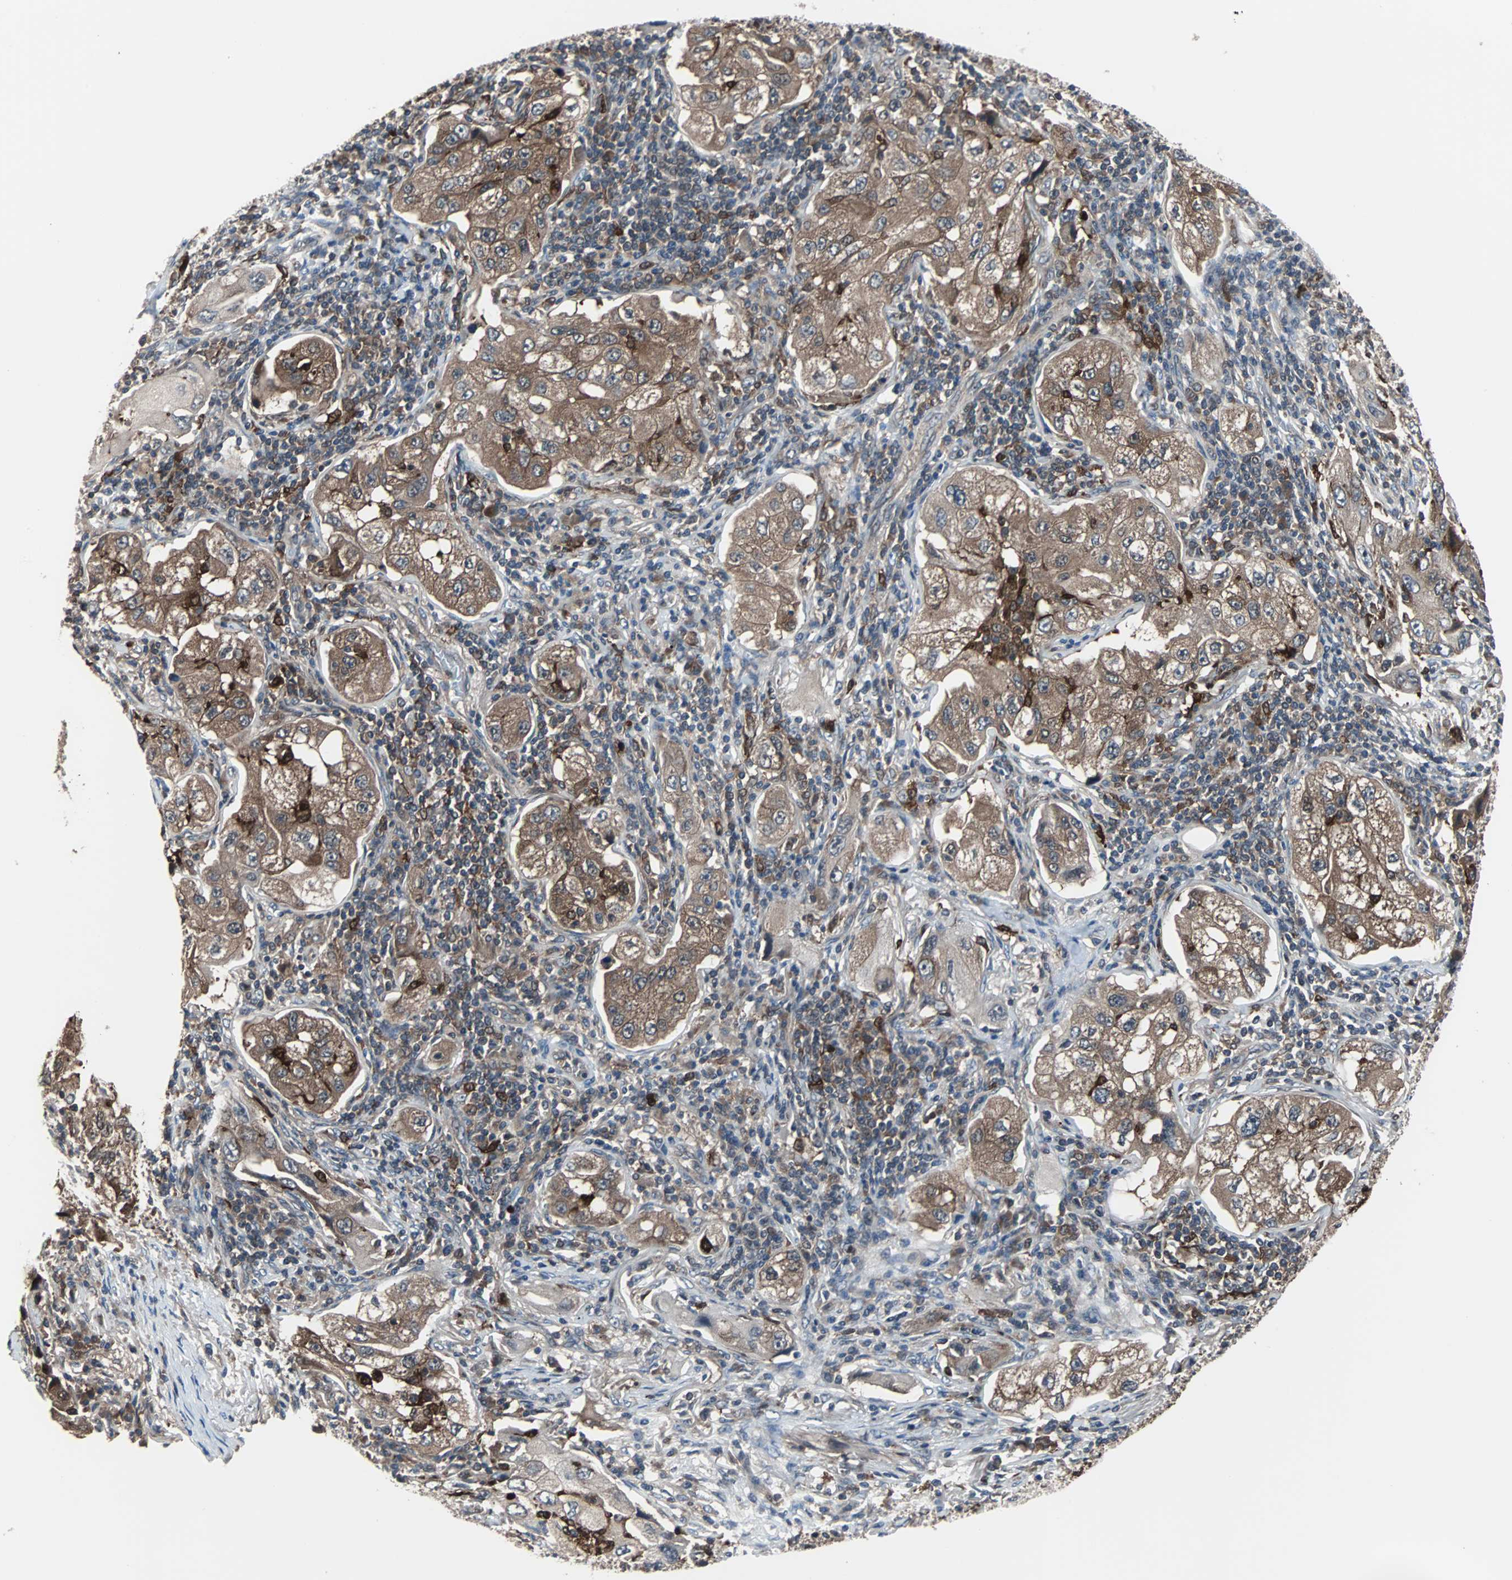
{"staining": {"intensity": "moderate", "quantity": ">75%", "location": "cytoplasmic/membranous"}, "tissue": "lung cancer", "cell_type": "Tumor cells", "image_type": "cancer", "snomed": [{"axis": "morphology", "description": "Adenocarcinoma, NOS"}, {"axis": "topography", "description": "Lung"}], "caption": "Lung cancer tissue exhibits moderate cytoplasmic/membranous positivity in approximately >75% of tumor cells, visualized by immunohistochemistry.", "gene": "PAK1", "patient": {"sex": "female", "age": 65}}